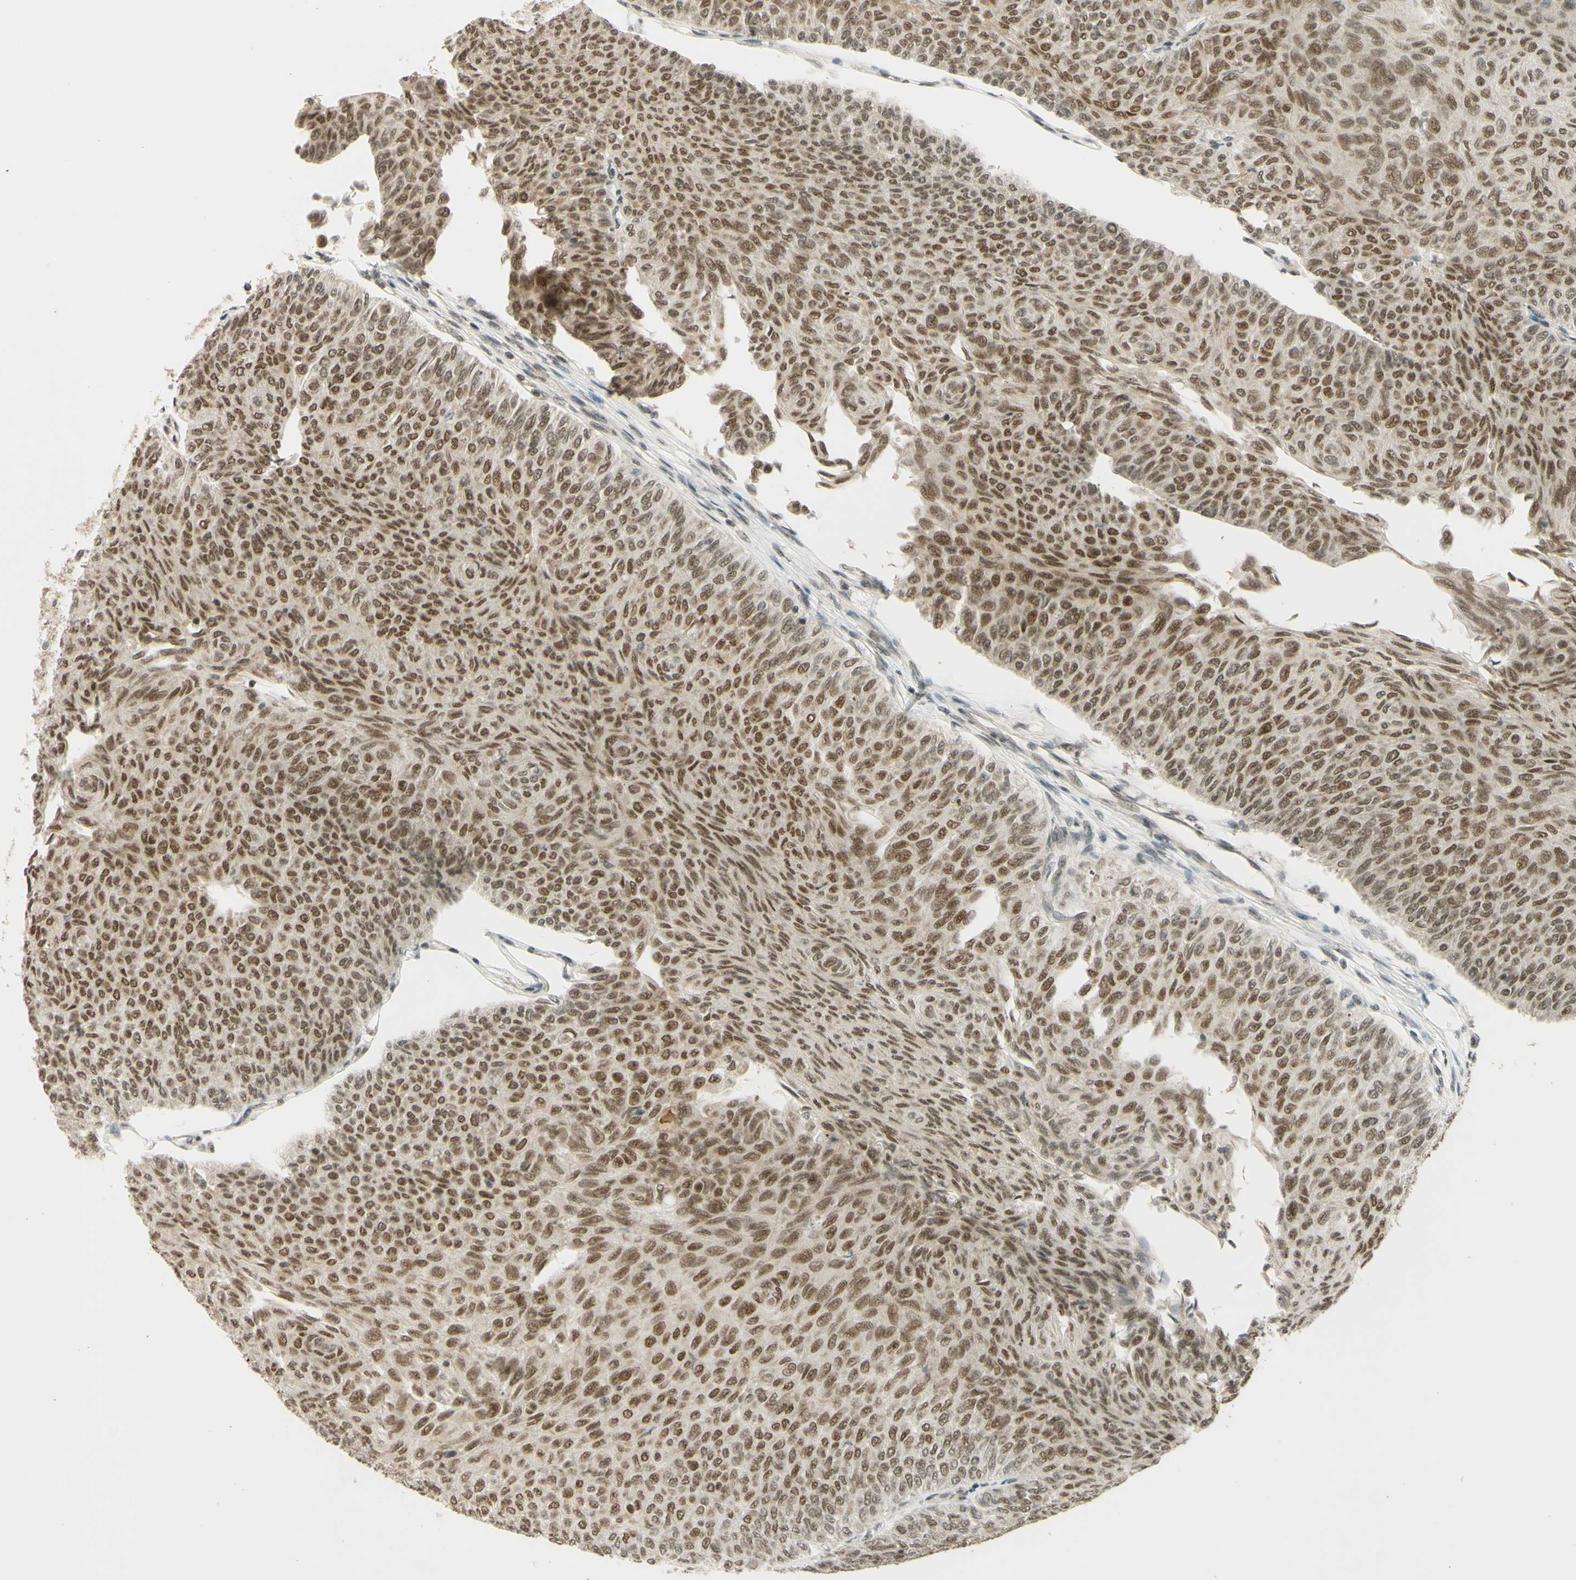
{"staining": {"intensity": "moderate", "quantity": ">75%", "location": "nuclear"}, "tissue": "urothelial cancer", "cell_type": "Tumor cells", "image_type": "cancer", "snomed": [{"axis": "morphology", "description": "Urothelial carcinoma, Low grade"}, {"axis": "topography", "description": "Urinary bladder"}], "caption": "A micrograph of urothelial cancer stained for a protein demonstrates moderate nuclear brown staining in tumor cells.", "gene": "SMARCB1", "patient": {"sex": "male", "age": 78}}